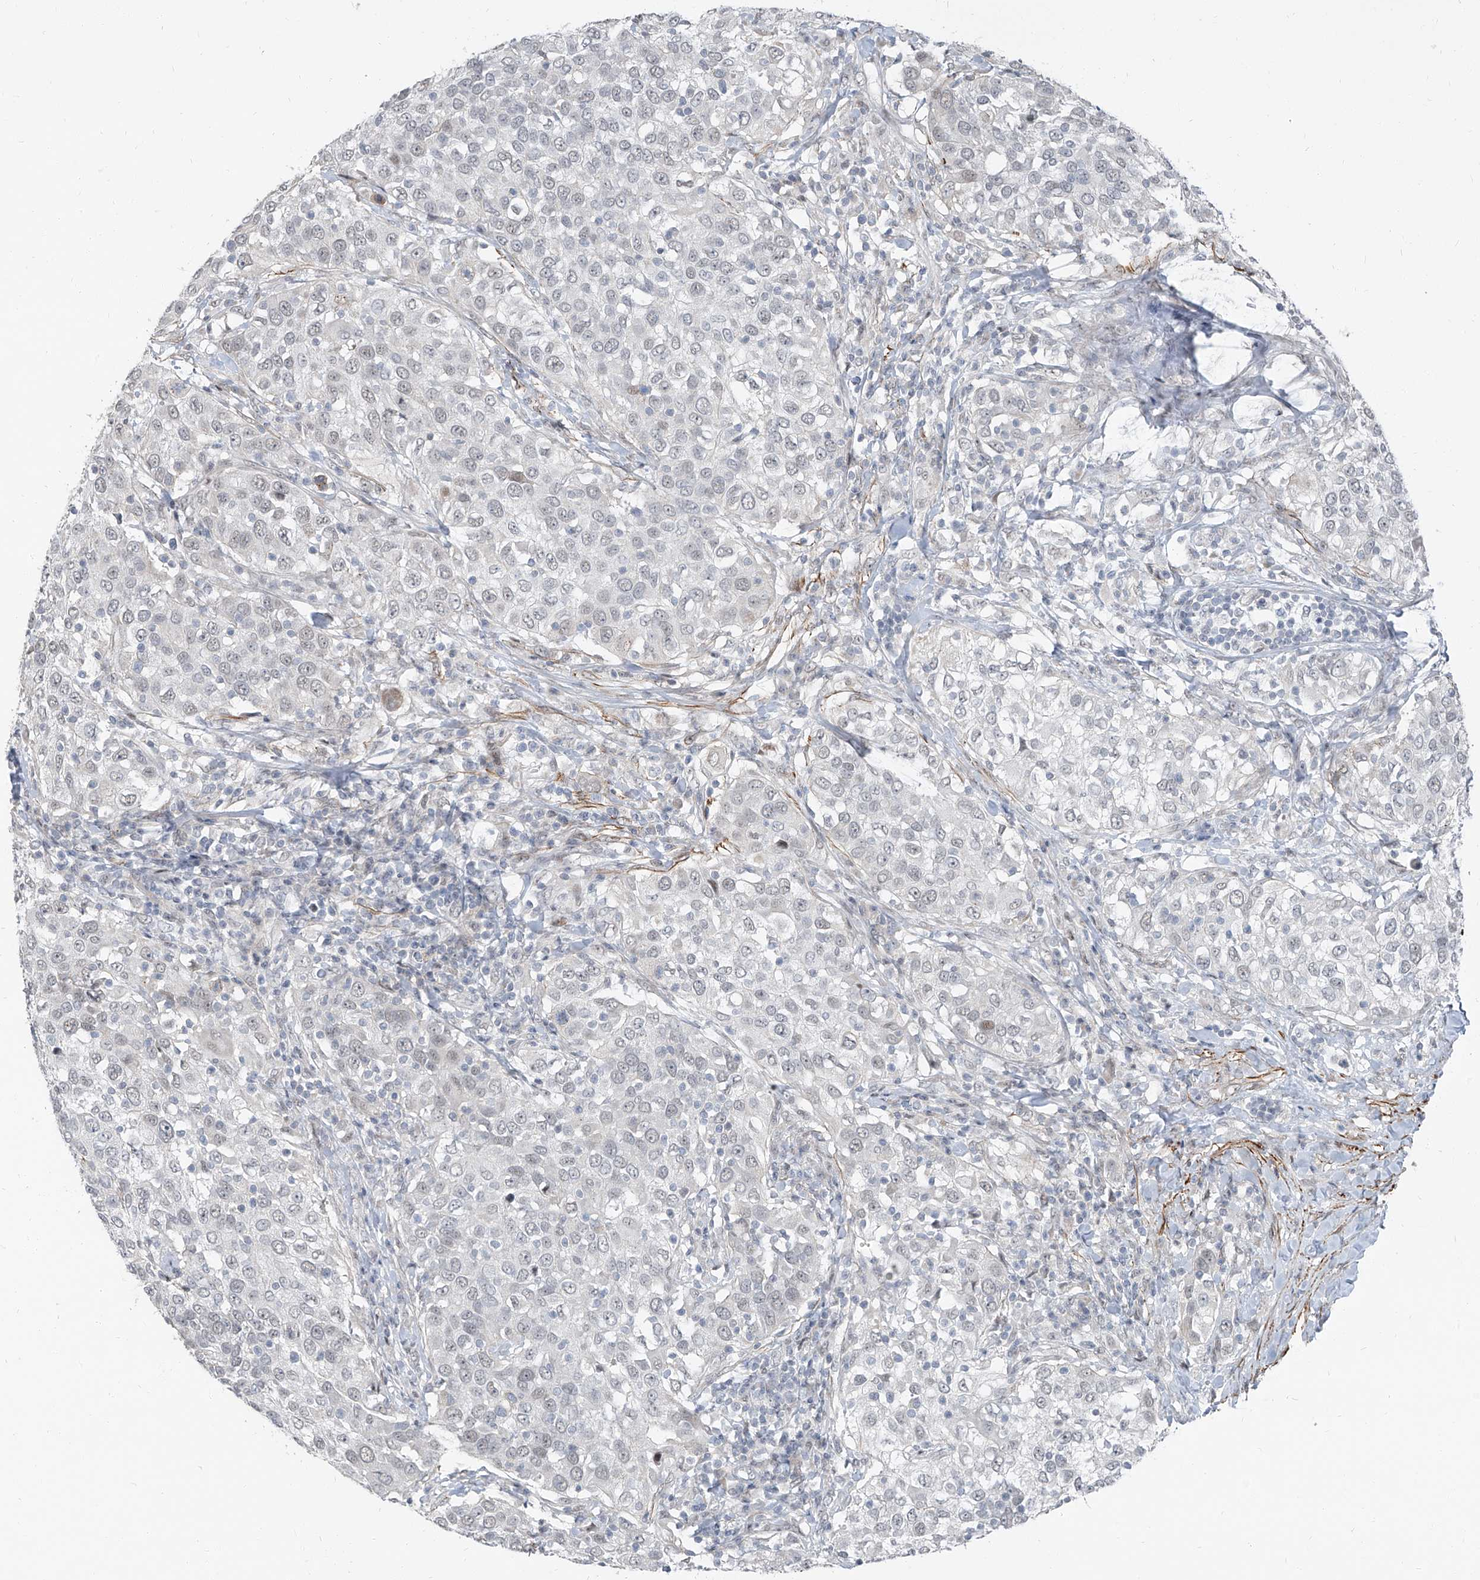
{"staining": {"intensity": "negative", "quantity": "none", "location": "none"}, "tissue": "urothelial cancer", "cell_type": "Tumor cells", "image_type": "cancer", "snomed": [{"axis": "morphology", "description": "Urothelial carcinoma, High grade"}, {"axis": "topography", "description": "Urinary bladder"}], "caption": "Immunohistochemical staining of urothelial cancer displays no significant positivity in tumor cells.", "gene": "TXLNB", "patient": {"sex": "female", "age": 80}}